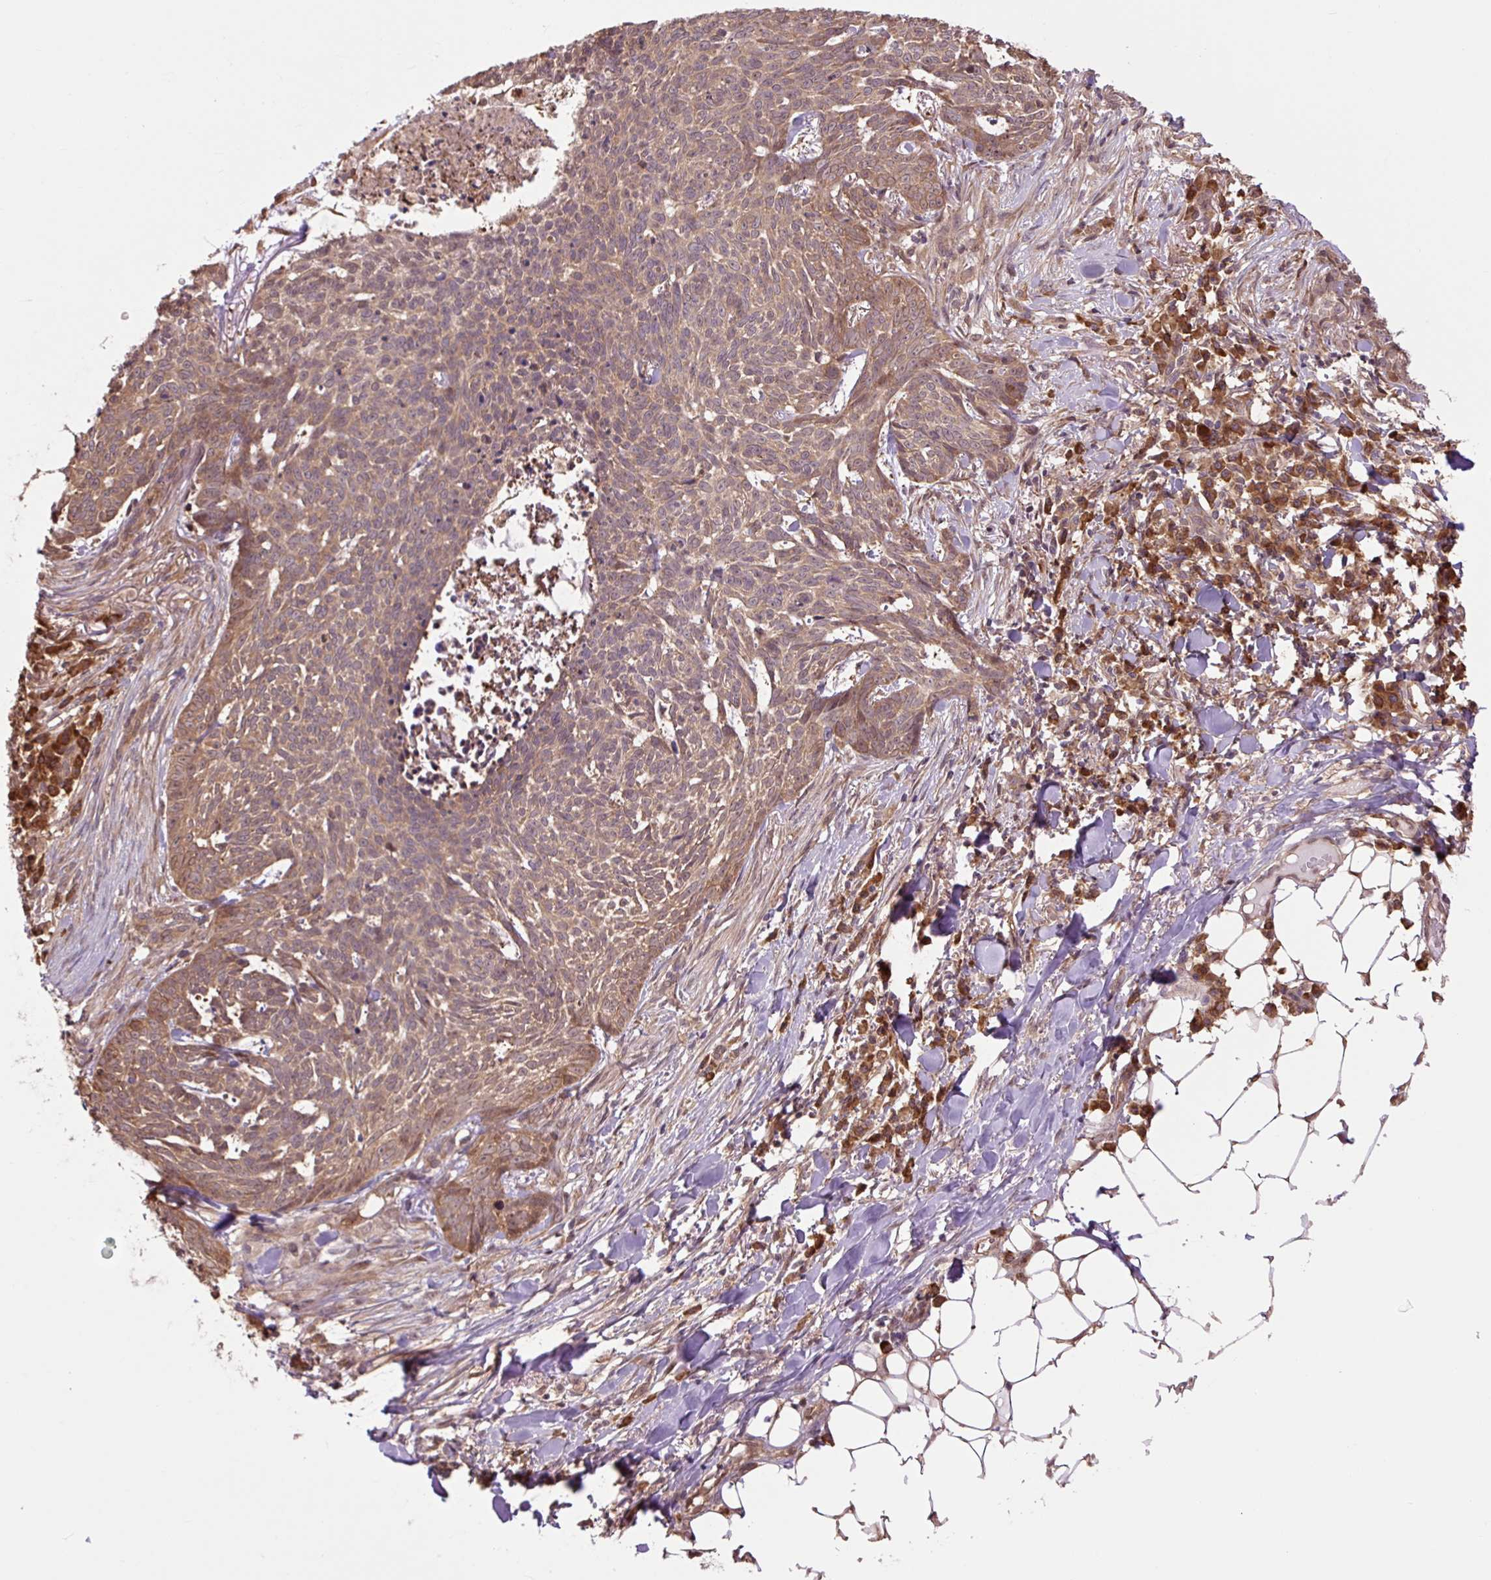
{"staining": {"intensity": "moderate", "quantity": ">75%", "location": "cytoplasmic/membranous"}, "tissue": "skin cancer", "cell_type": "Tumor cells", "image_type": "cancer", "snomed": [{"axis": "morphology", "description": "Basal cell carcinoma"}, {"axis": "topography", "description": "Skin"}], "caption": "An immunohistochemistry micrograph of neoplastic tissue is shown. Protein staining in brown highlights moderate cytoplasmic/membranous positivity in basal cell carcinoma (skin) within tumor cells.", "gene": "TPT1", "patient": {"sex": "female", "age": 93}}